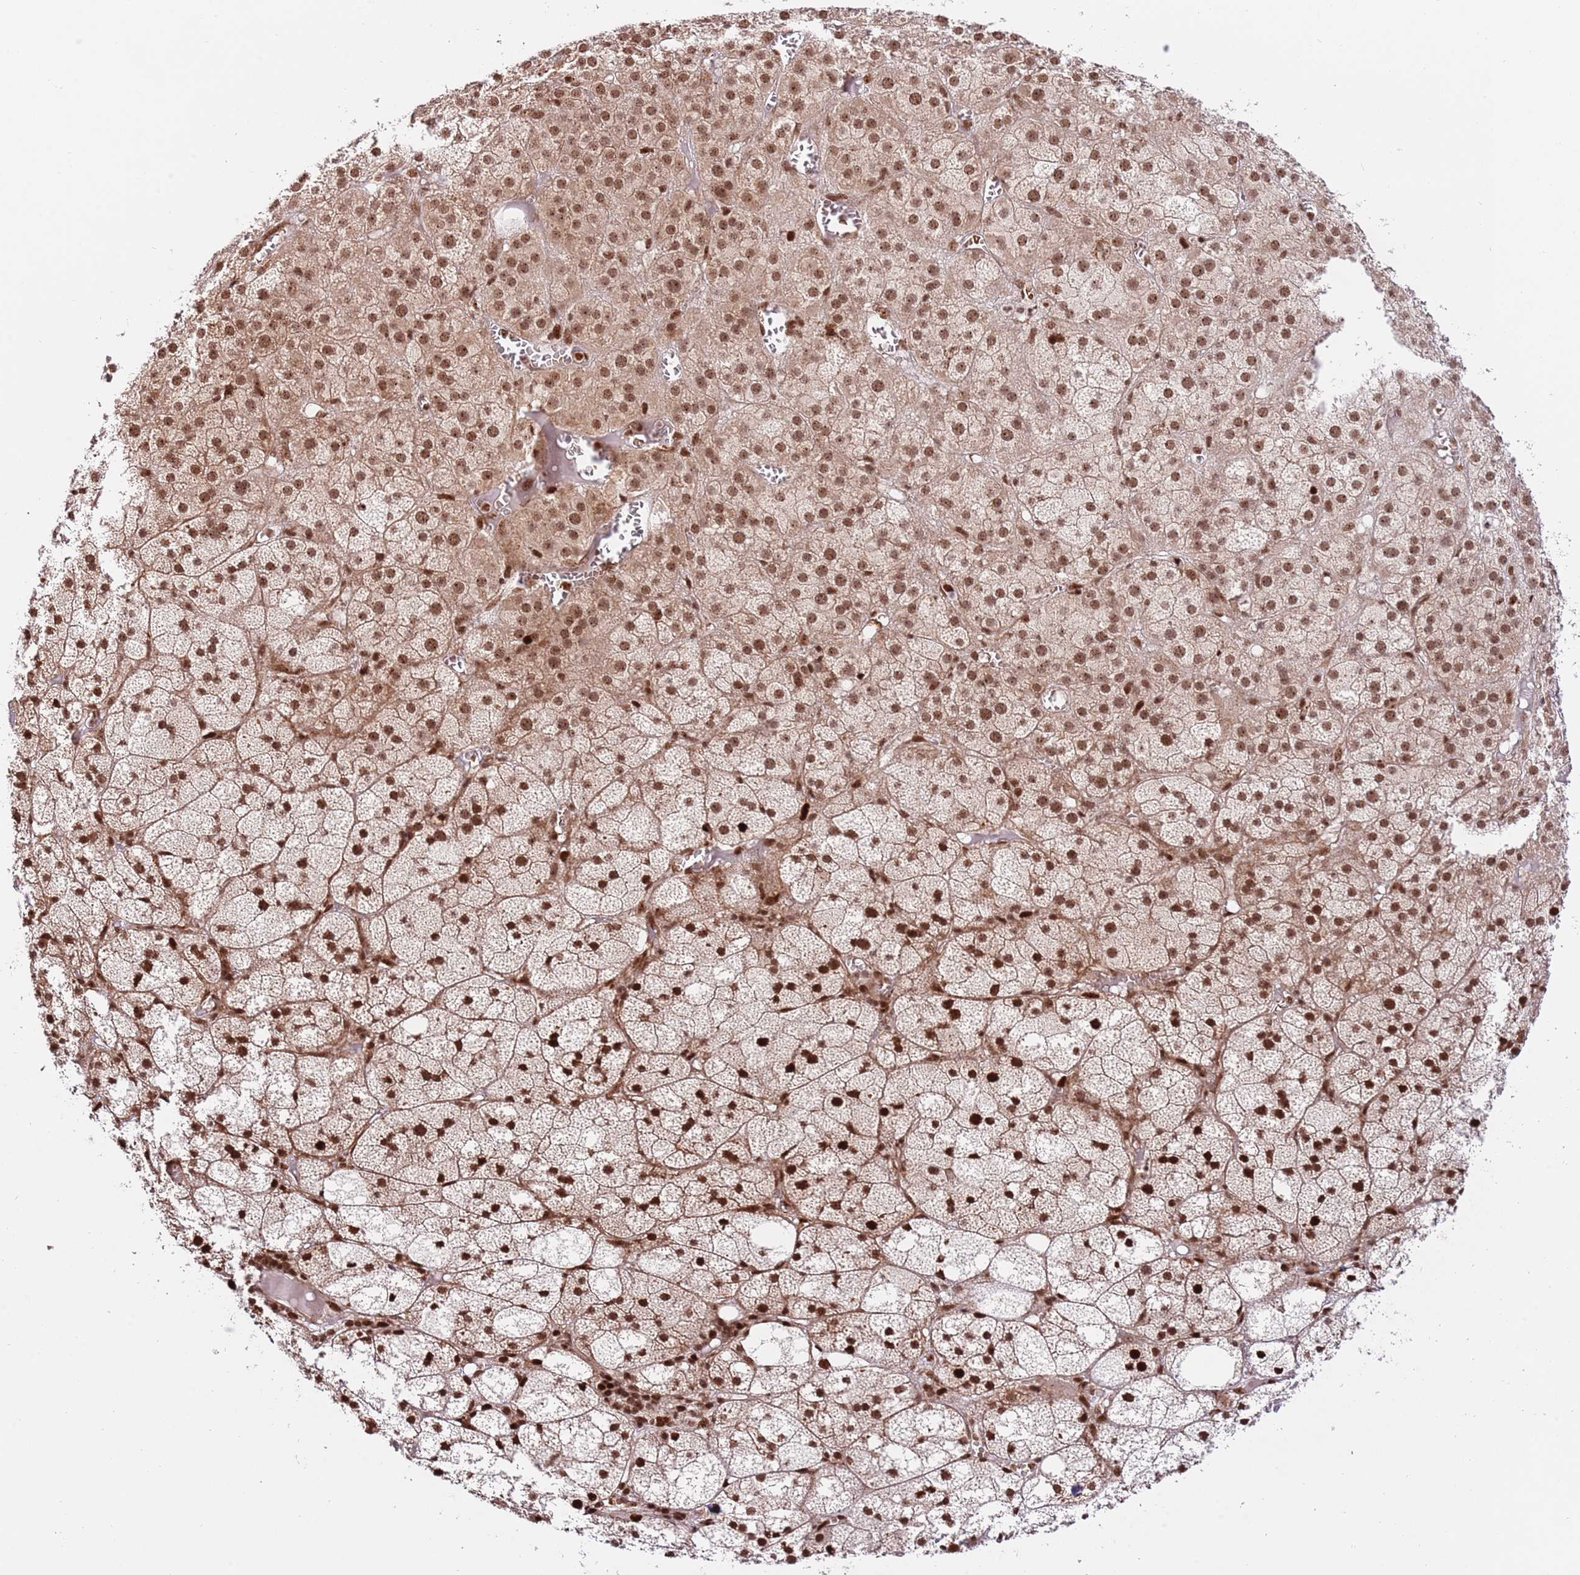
{"staining": {"intensity": "moderate", "quantity": ">75%", "location": "cytoplasmic/membranous,nuclear"}, "tissue": "adrenal gland", "cell_type": "Glandular cells", "image_type": "normal", "snomed": [{"axis": "morphology", "description": "Normal tissue, NOS"}, {"axis": "topography", "description": "Adrenal gland"}], "caption": "A micrograph of adrenal gland stained for a protein exhibits moderate cytoplasmic/membranous,nuclear brown staining in glandular cells. Nuclei are stained in blue.", "gene": "RIF1", "patient": {"sex": "female", "age": 61}}